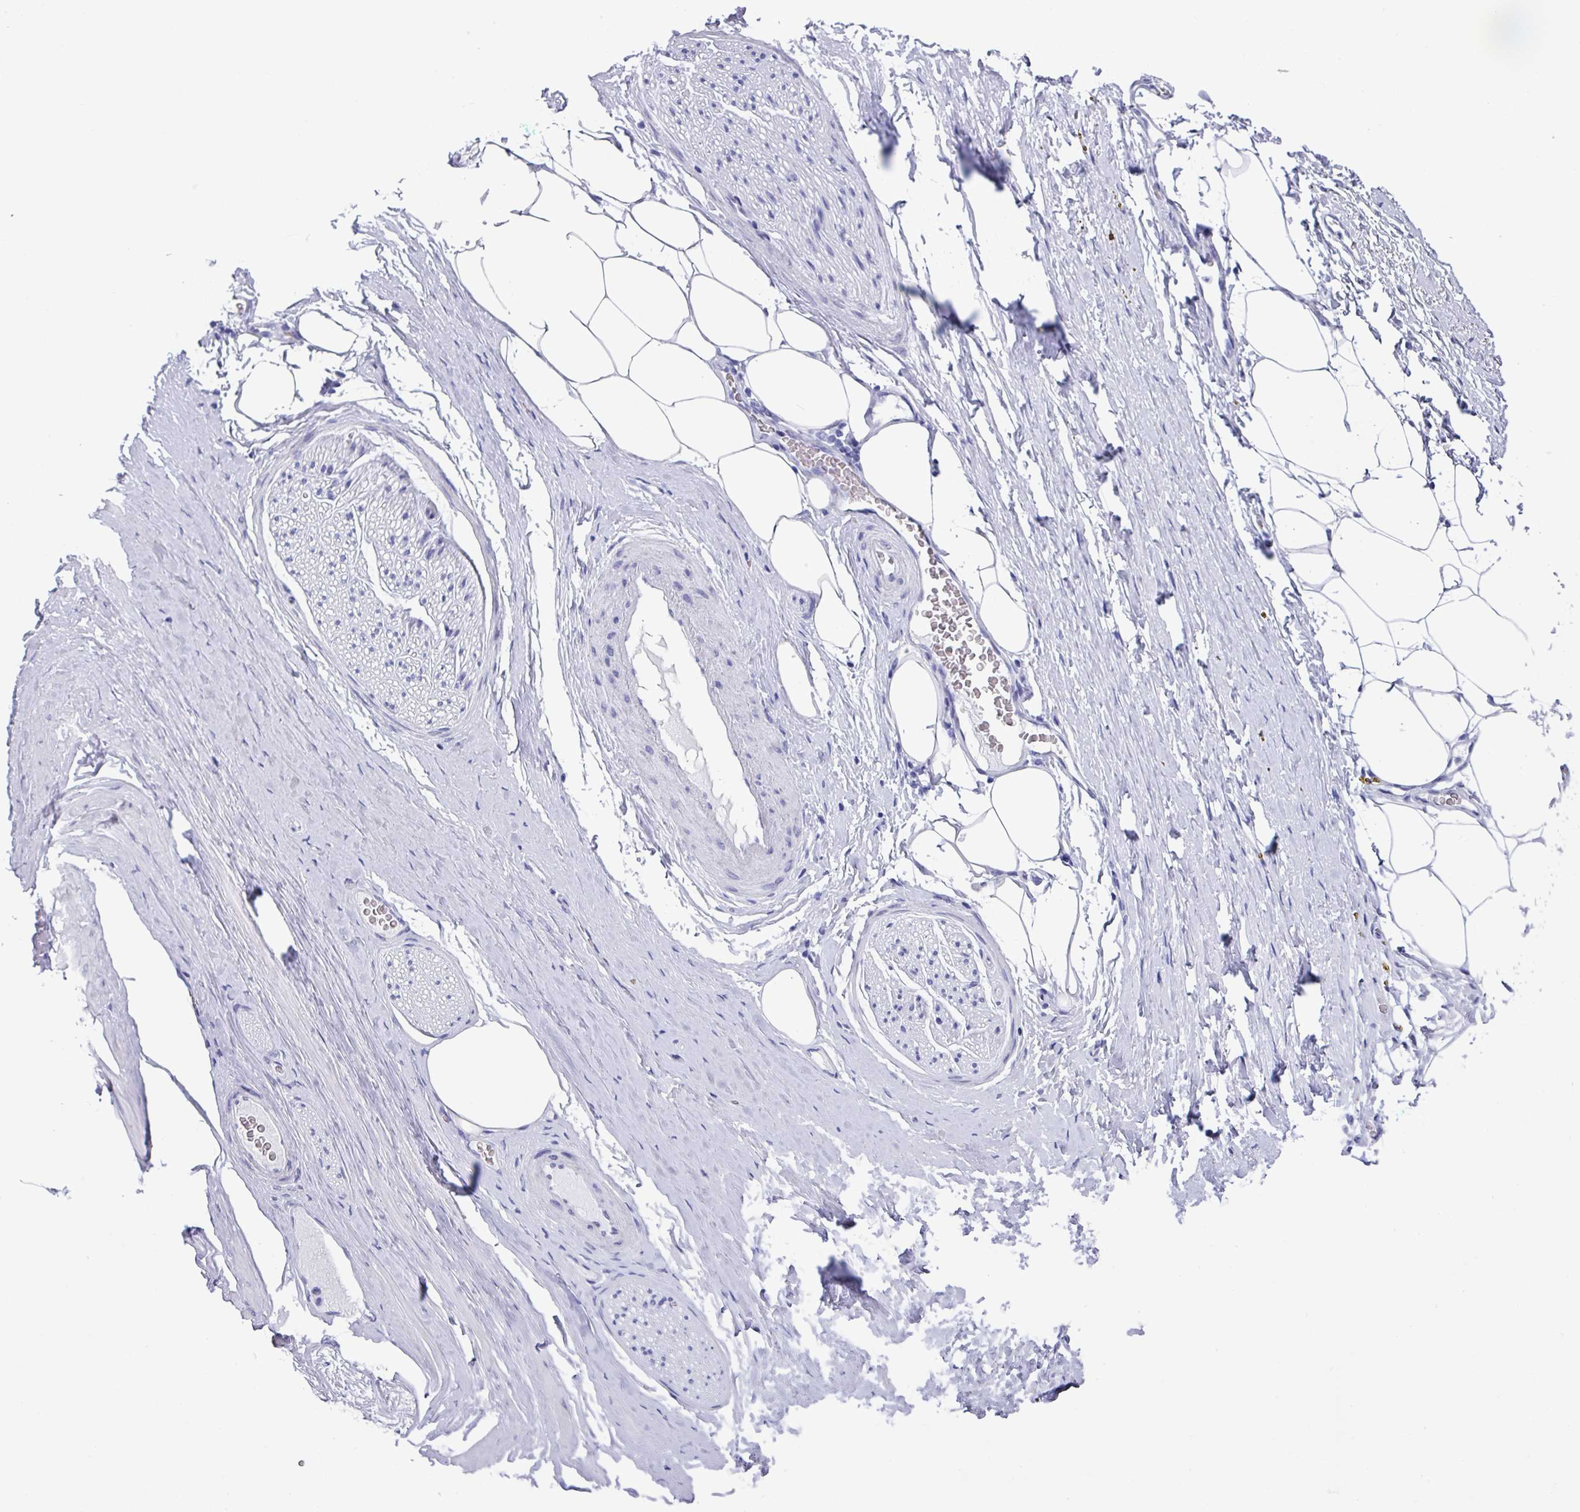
{"staining": {"intensity": "negative", "quantity": "none", "location": "none"}, "tissue": "adipose tissue", "cell_type": "Adipocytes", "image_type": "normal", "snomed": [{"axis": "morphology", "description": "Normal tissue, NOS"}, {"axis": "morphology", "description": "Adenocarcinoma, High grade"}, {"axis": "topography", "description": "Prostate"}, {"axis": "topography", "description": "Peripheral nerve tissue"}], "caption": "Photomicrograph shows no significant protein positivity in adipocytes of benign adipose tissue. The staining is performed using DAB (3,3'-diaminobenzidine) brown chromogen with nuclei counter-stained in using hematoxylin.", "gene": "PUF60", "patient": {"sex": "male", "age": 68}}